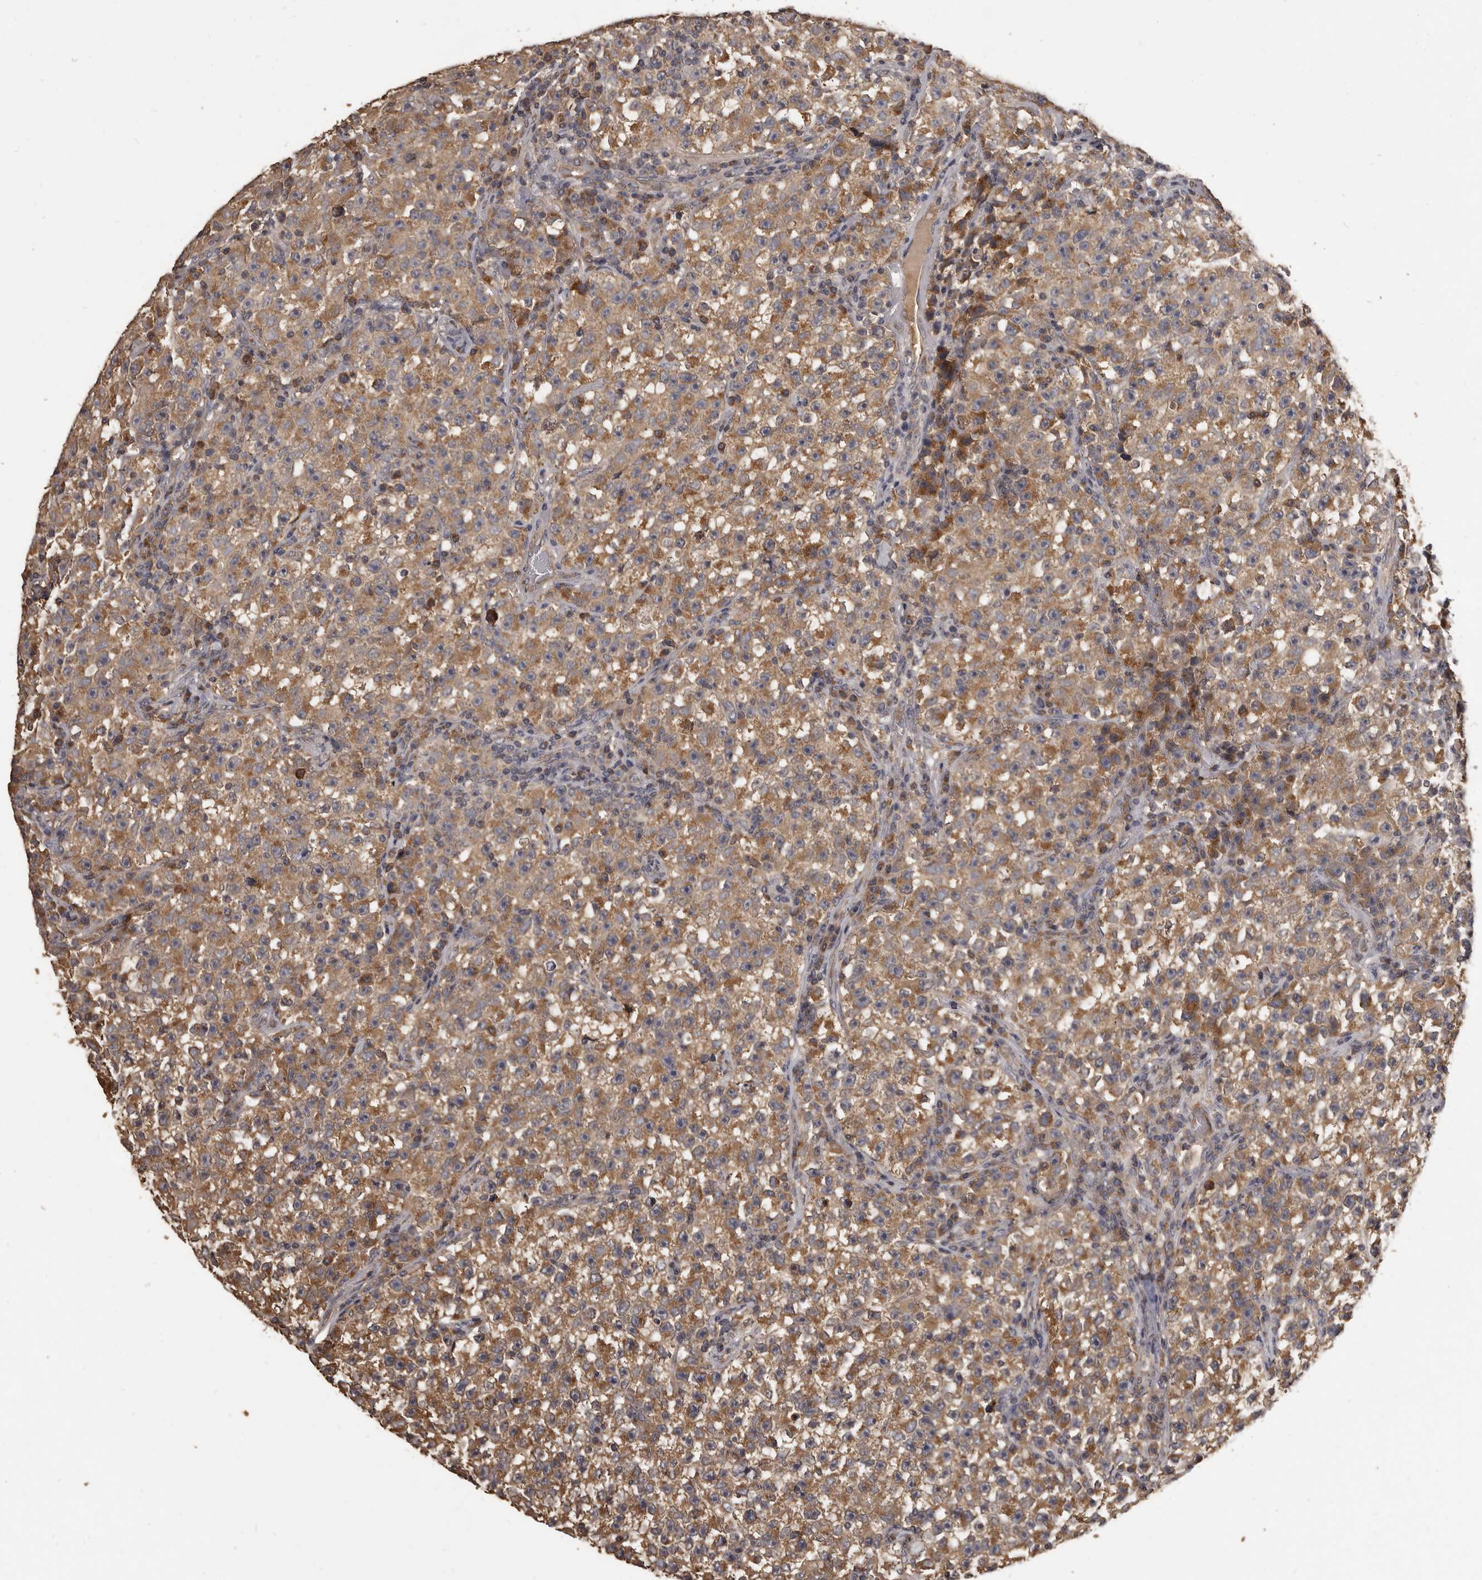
{"staining": {"intensity": "moderate", "quantity": ">75%", "location": "cytoplasmic/membranous"}, "tissue": "testis cancer", "cell_type": "Tumor cells", "image_type": "cancer", "snomed": [{"axis": "morphology", "description": "Seminoma, NOS"}, {"axis": "topography", "description": "Testis"}], "caption": "Approximately >75% of tumor cells in human testis cancer display moderate cytoplasmic/membranous protein staining as visualized by brown immunohistochemical staining.", "gene": "MGAT5", "patient": {"sex": "male", "age": 22}}